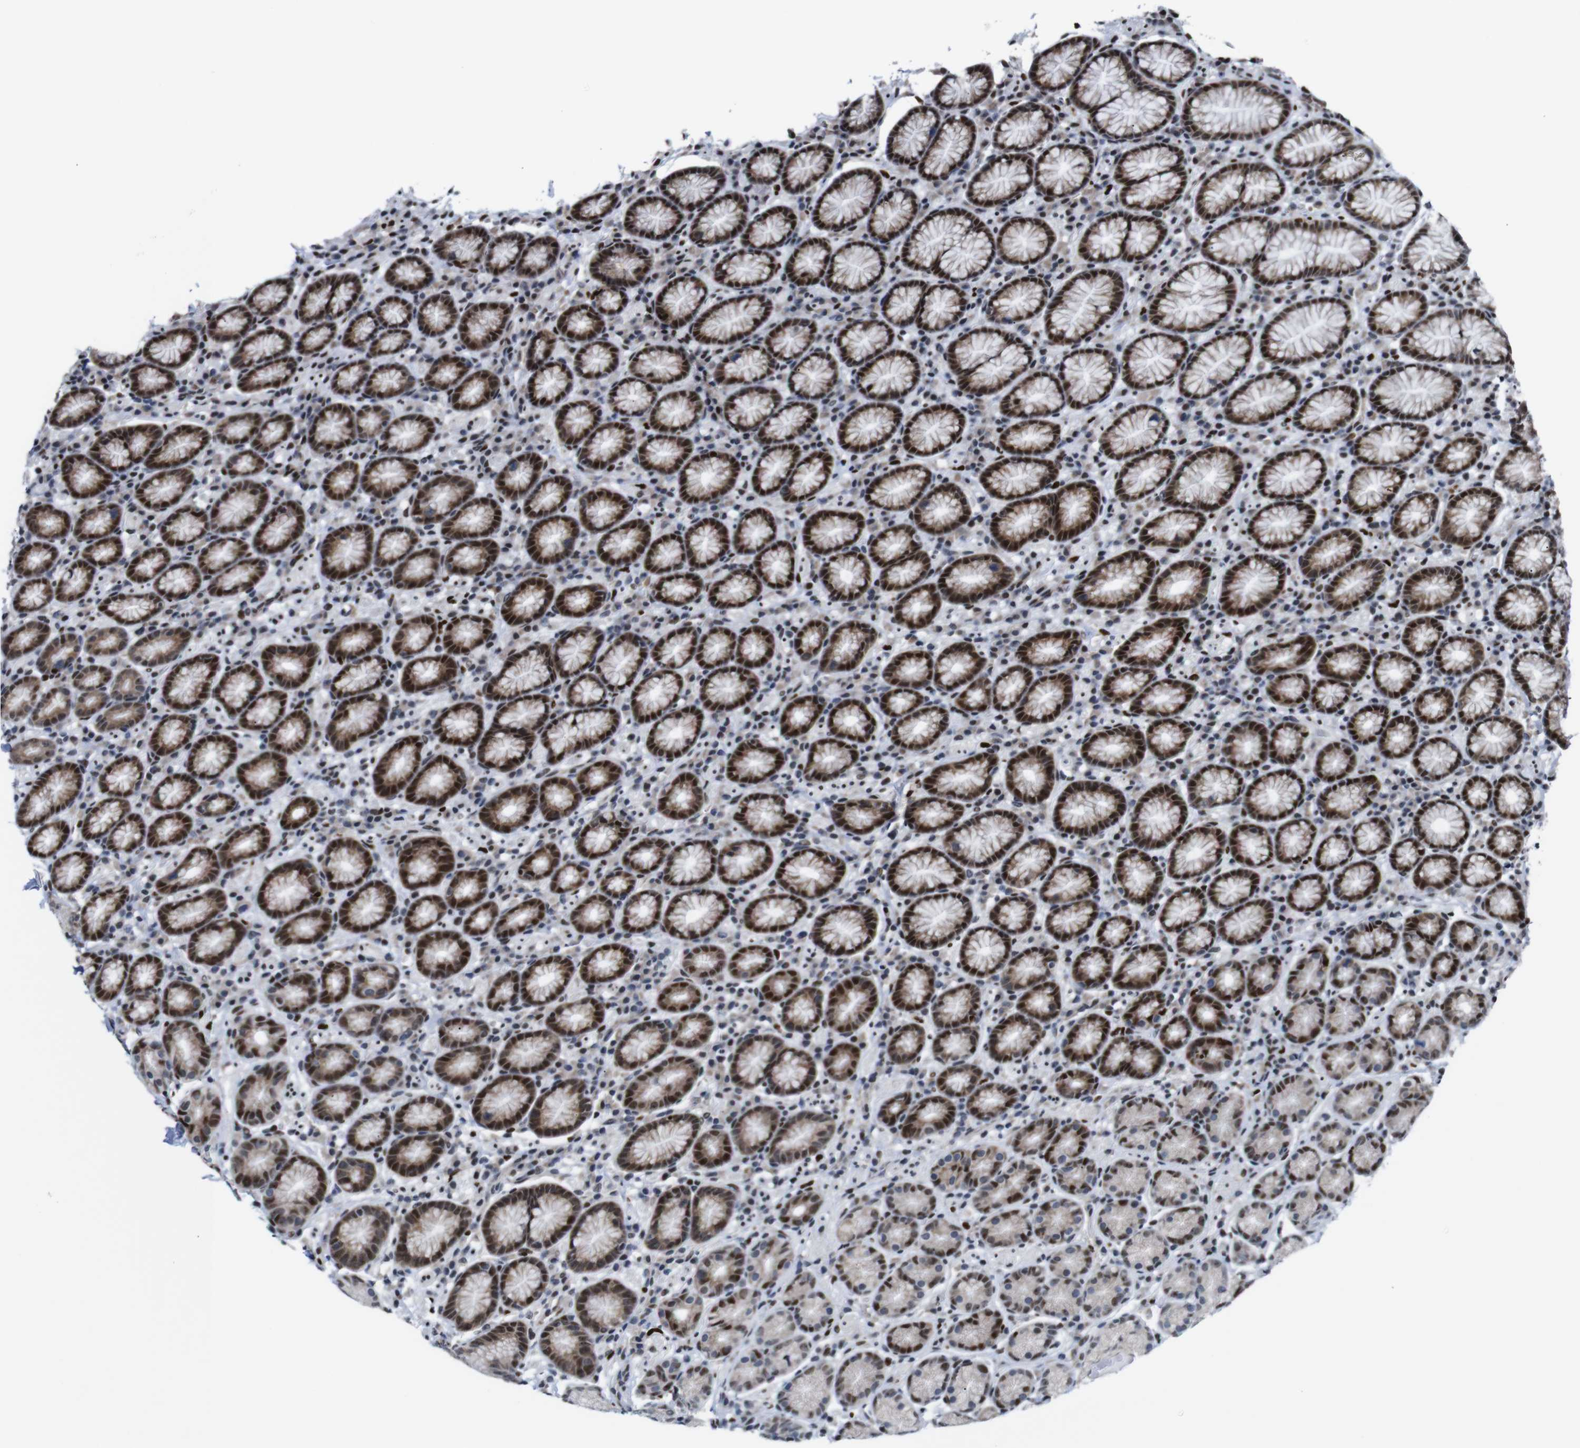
{"staining": {"intensity": "strong", "quantity": "25%-75%", "location": "cytoplasmic/membranous,nuclear"}, "tissue": "stomach", "cell_type": "Glandular cells", "image_type": "normal", "snomed": [{"axis": "morphology", "description": "Normal tissue, NOS"}, {"axis": "topography", "description": "Stomach, lower"}], "caption": "Human stomach stained for a protein (brown) shows strong cytoplasmic/membranous,nuclear positive expression in approximately 25%-75% of glandular cells.", "gene": "GATA6", "patient": {"sex": "male", "age": 52}}